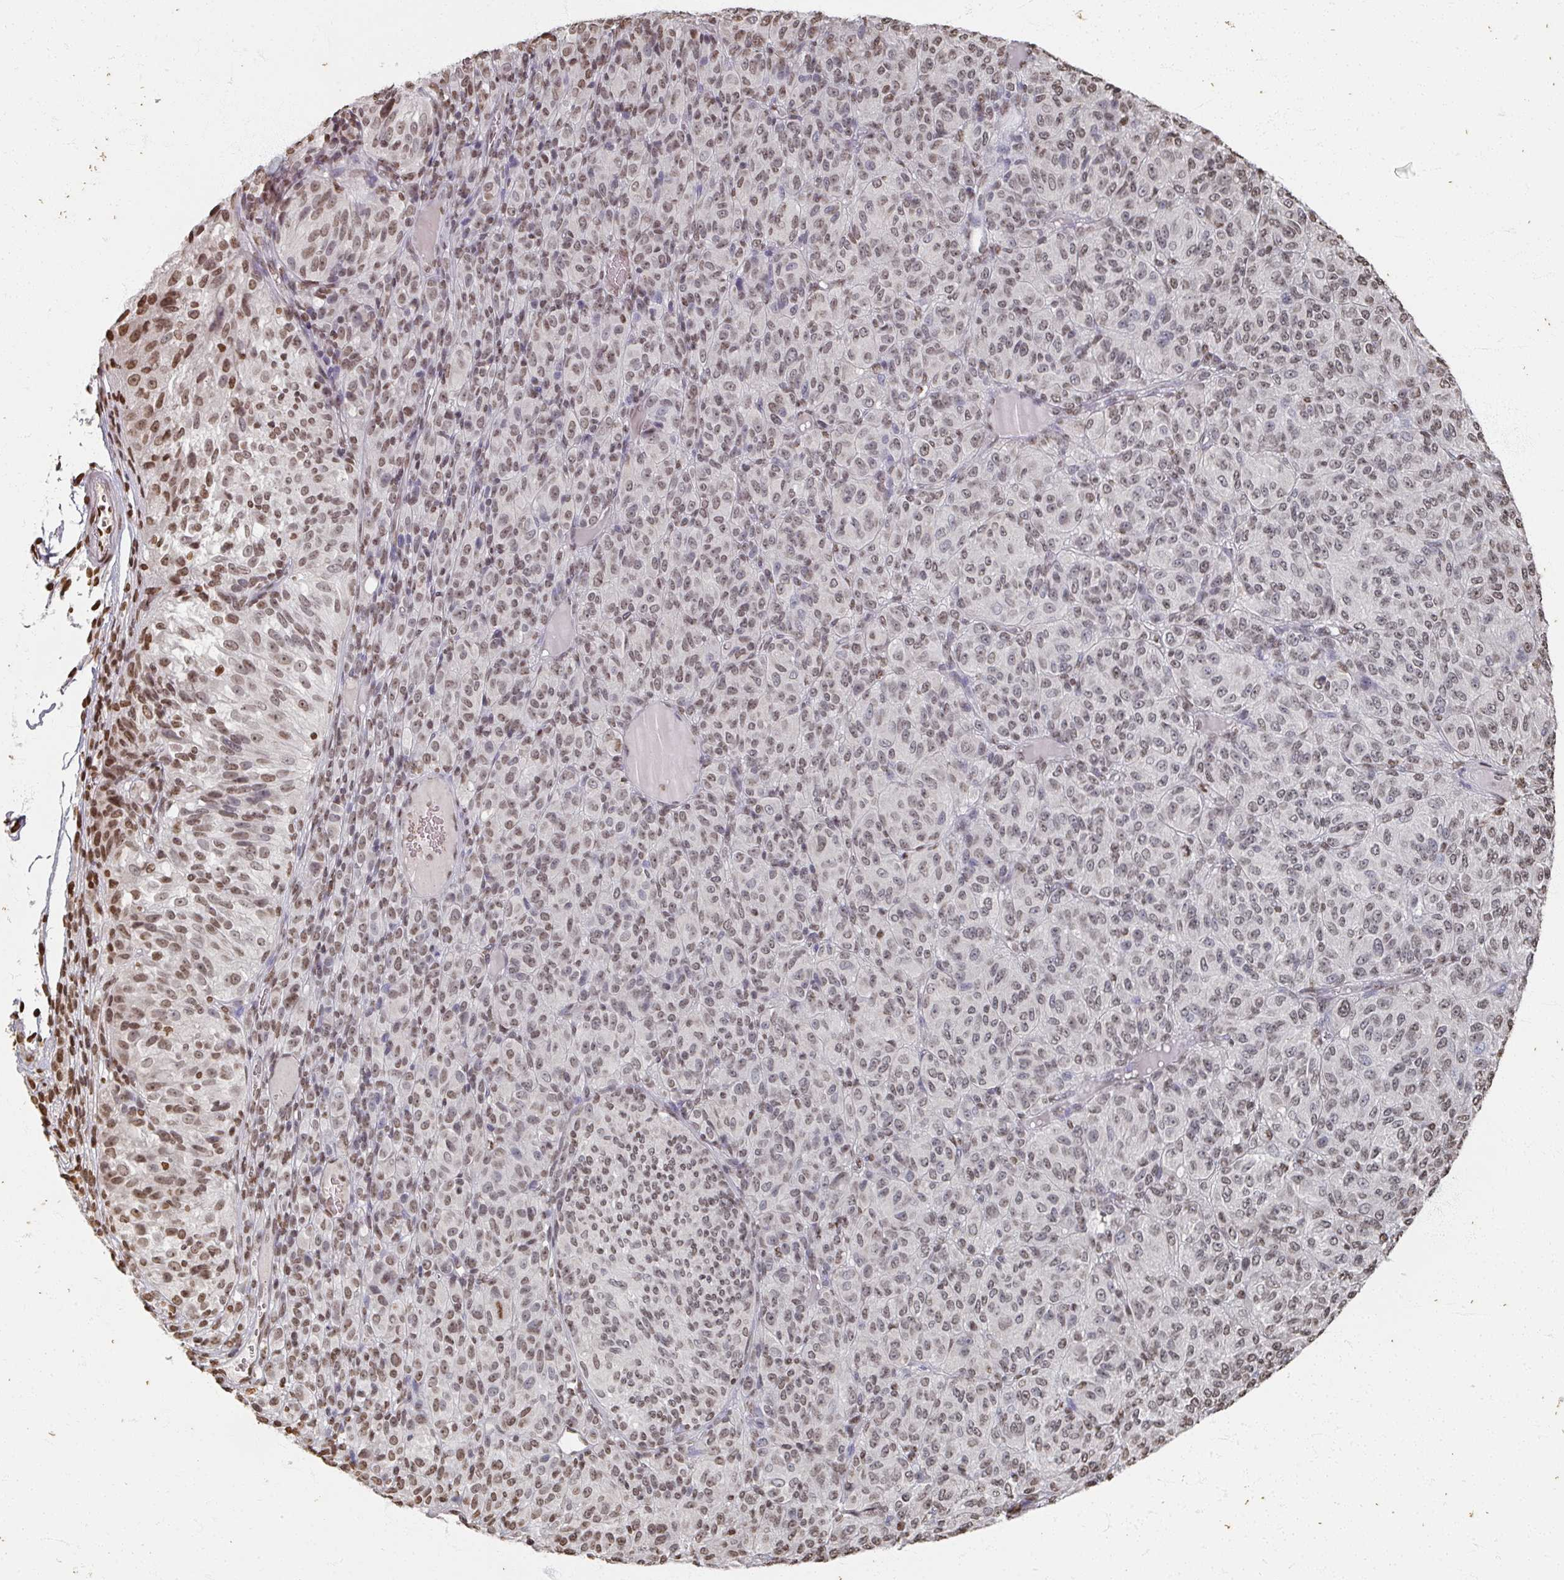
{"staining": {"intensity": "weak", "quantity": ">75%", "location": "nuclear"}, "tissue": "melanoma", "cell_type": "Tumor cells", "image_type": "cancer", "snomed": [{"axis": "morphology", "description": "Malignant melanoma, Metastatic site"}, {"axis": "topography", "description": "Brain"}], "caption": "IHC (DAB (3,3'-diaminobenzidine)) staining of human malignant melanoma (metastatic site) shows weak nuclear protein expression in approximately >75% of tumor cells.", "gene": "DCUN1D5", "patient": {"sex": "female", "age": 56}}